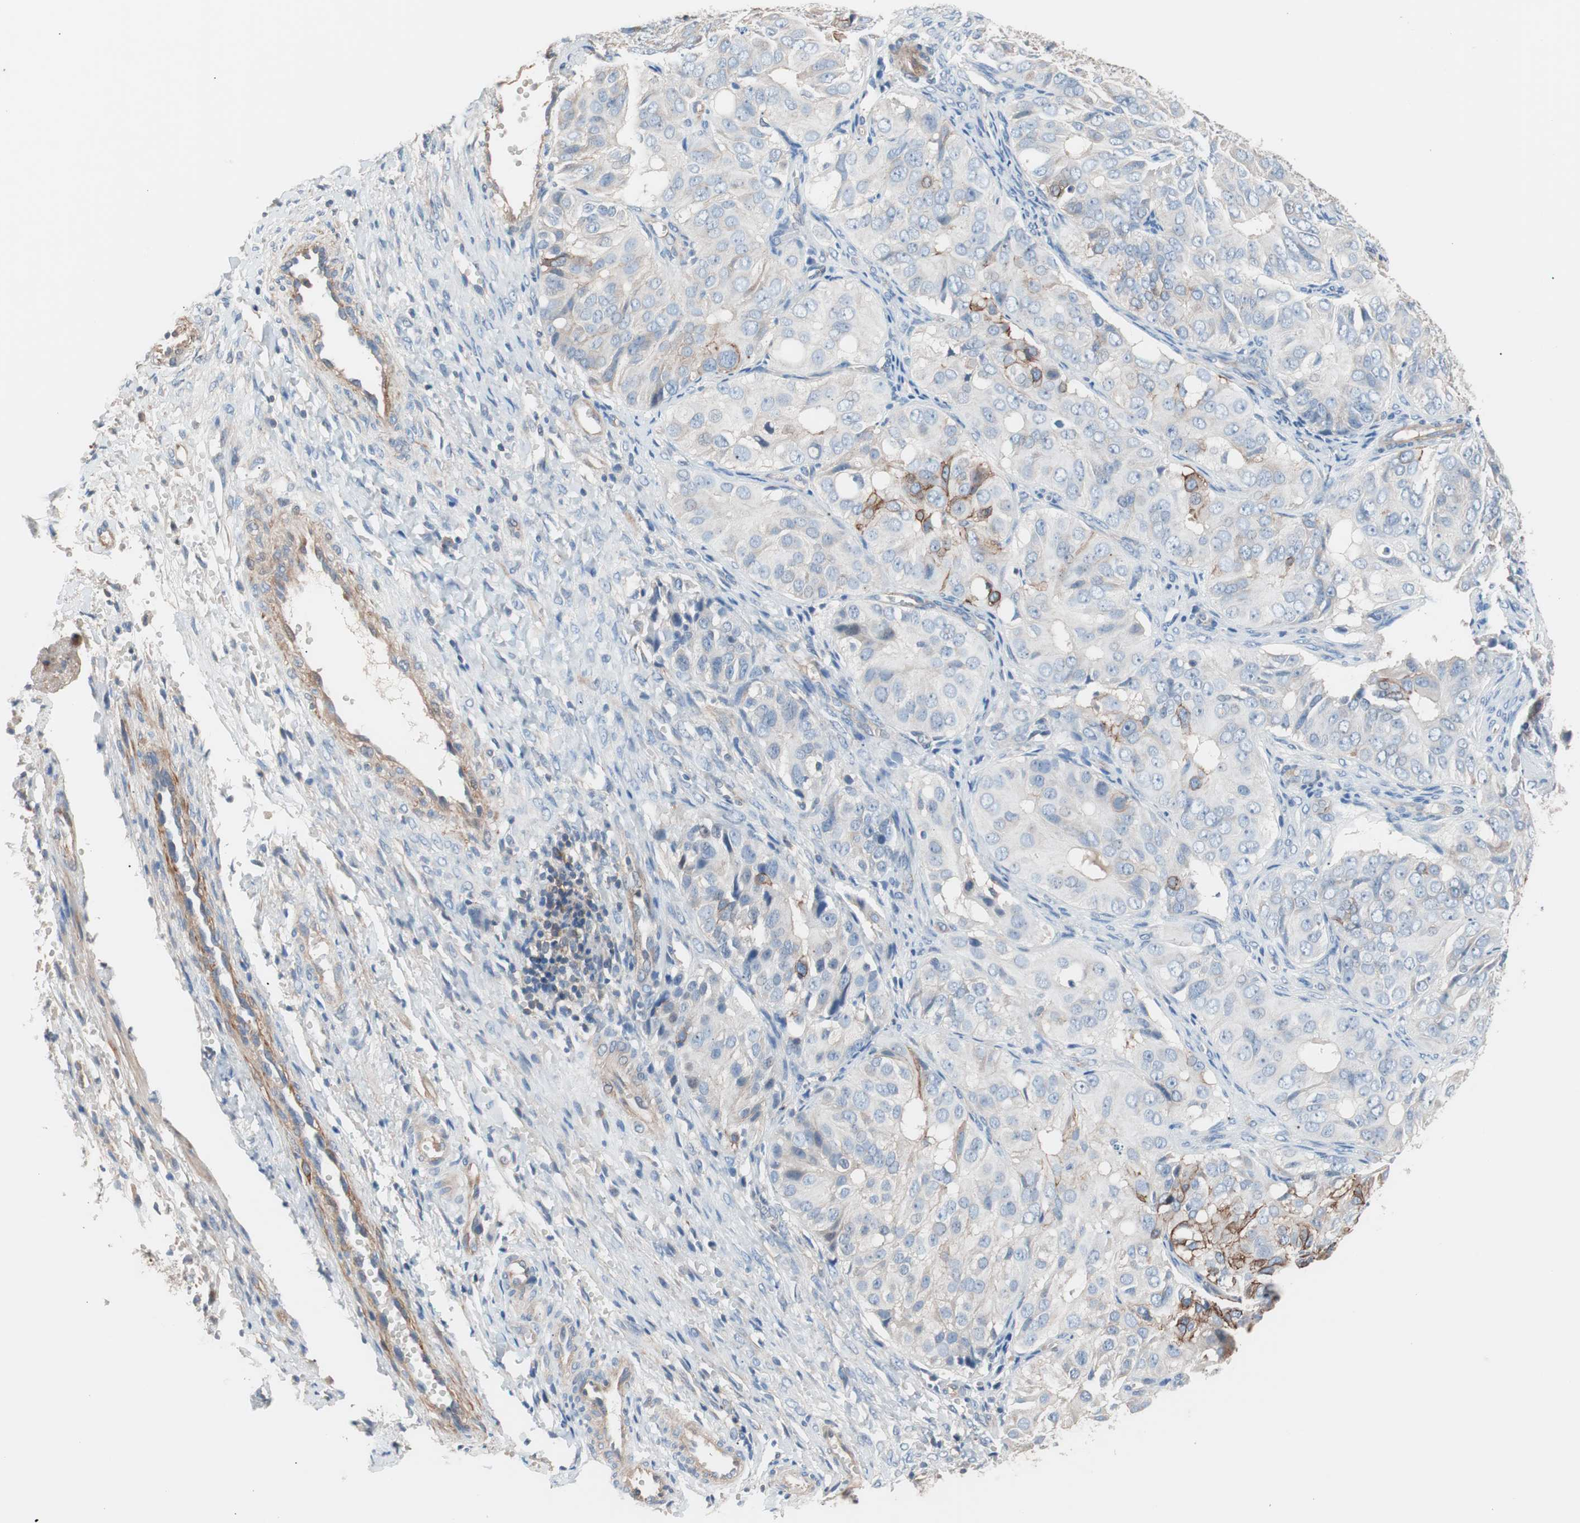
{"staining": {"intensity": "moderate", "quantity": "<25%", "location": "cytoplasmic/membranous"}, "tissue": "ovarian cancer", "cell_type": "Tumor cells", "image_type": "cancer", "snomed": [{"axis": "morphology", "description": "Carcinoma, endometroid"}, {"axis": "topography", "description": "Ovary"}], "caption": "Immunohistochemistry photomicrograph of ovarian cancer stained for a protein (brown), which exhibits low levels of moderate cytoplasmic/membranous staining in approximately <25% of tumor cells.", "gene": "GPR160", "patient": {"sex": "female", "age": 51}}